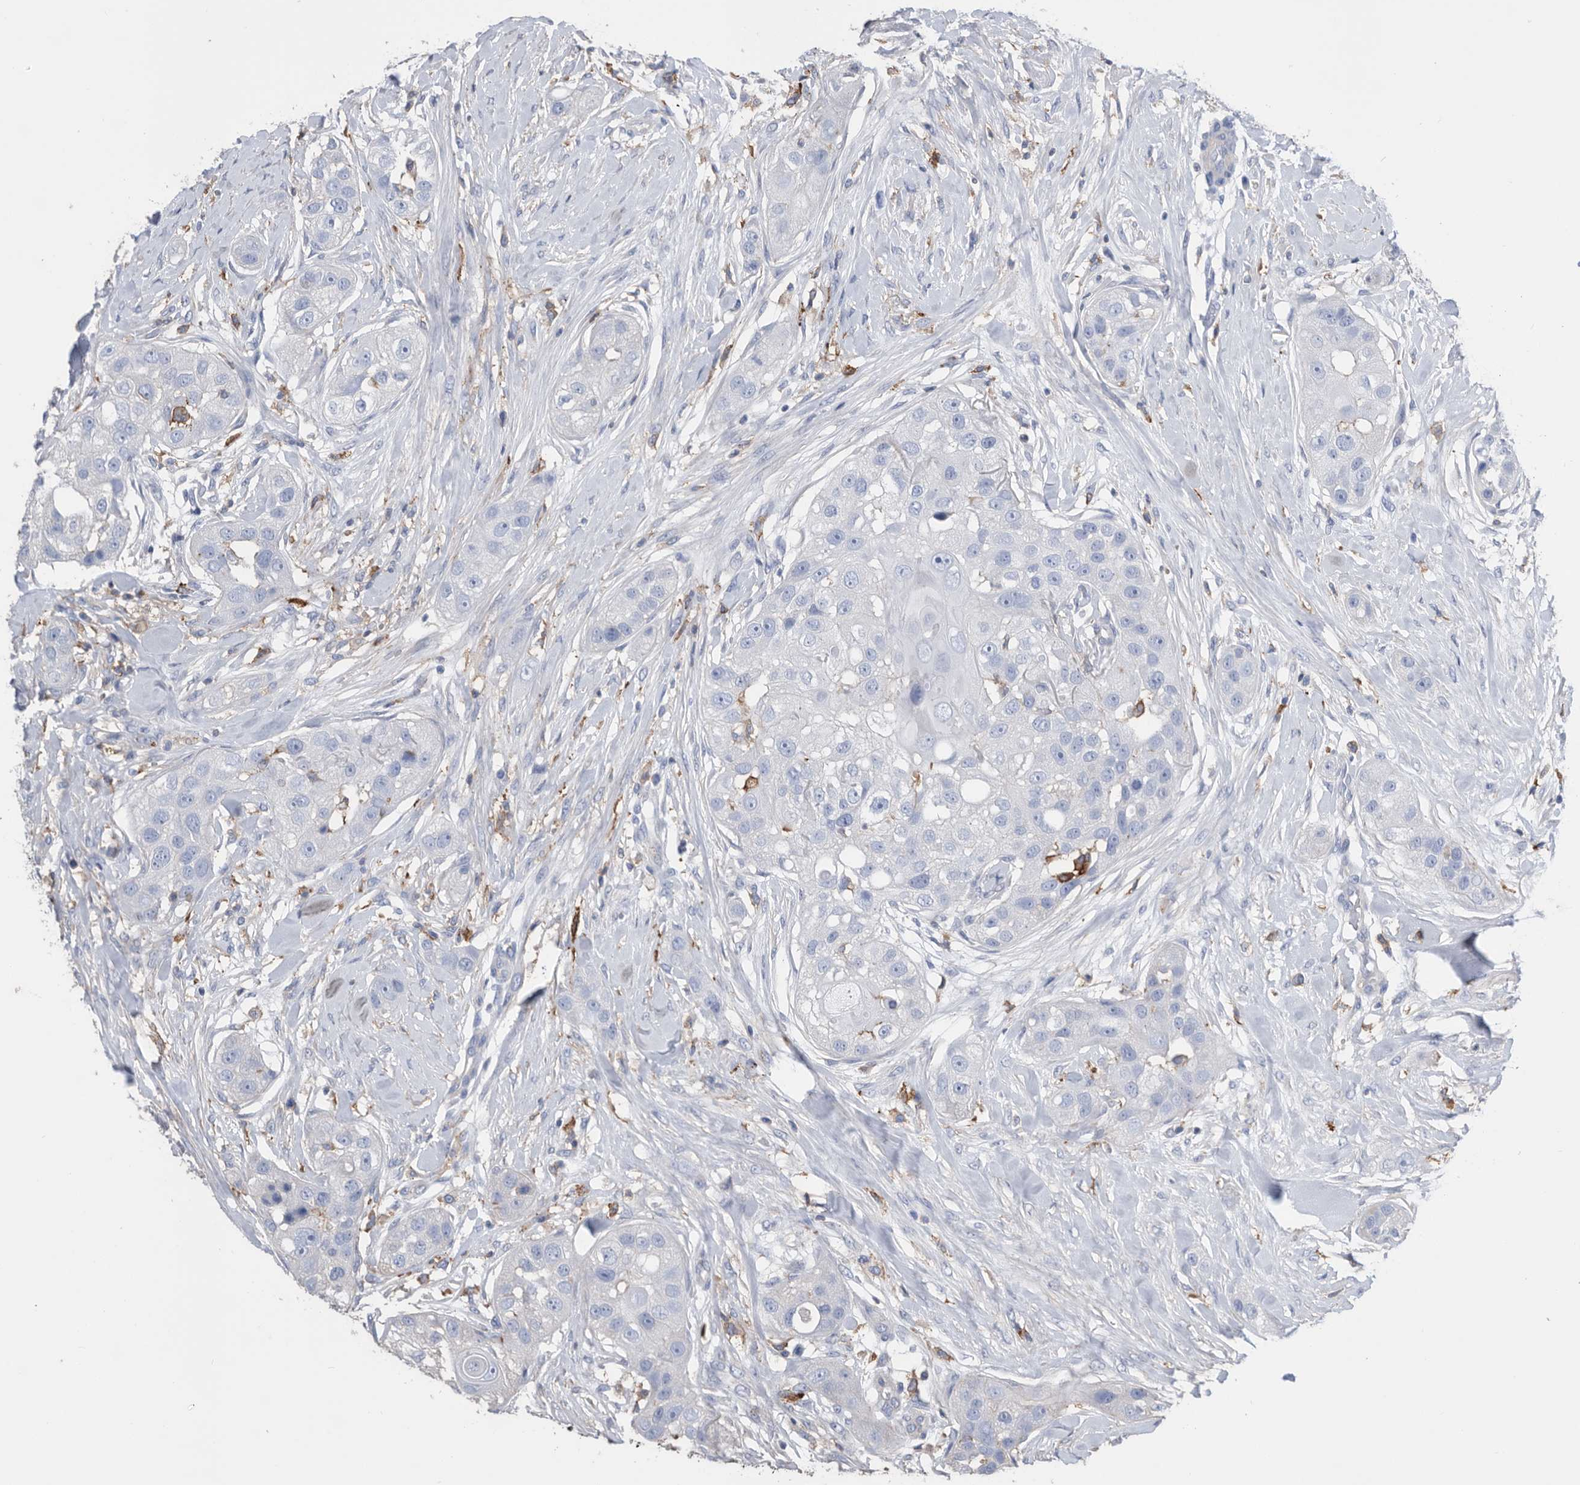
{"staining": {"intensity": "negative", "quantity": "none", "location": "none"}, "tissue": "head and neck cancer", "cell_type": "Tumor cells", "image_type": "cancer", "snomed": [{"axis": "morphology", "description": "Normal tissue, NOS"}, {"axis": "morphology", "description": "Squamous cell carcinoma, NOS"}, {"axis": "topography", "description": "Skeletal muscle"}, {"axis": "topography", "description": "Head-Neck"}], "caption": "Immunohistochemistry (IHC) image of head and neck squamous cell carcinoma stained for a protein (brown), which demonstrates no positivity in tumor cells.", "gene": "MS4A4A", "patient": {"sex": "male", "age": 51}}